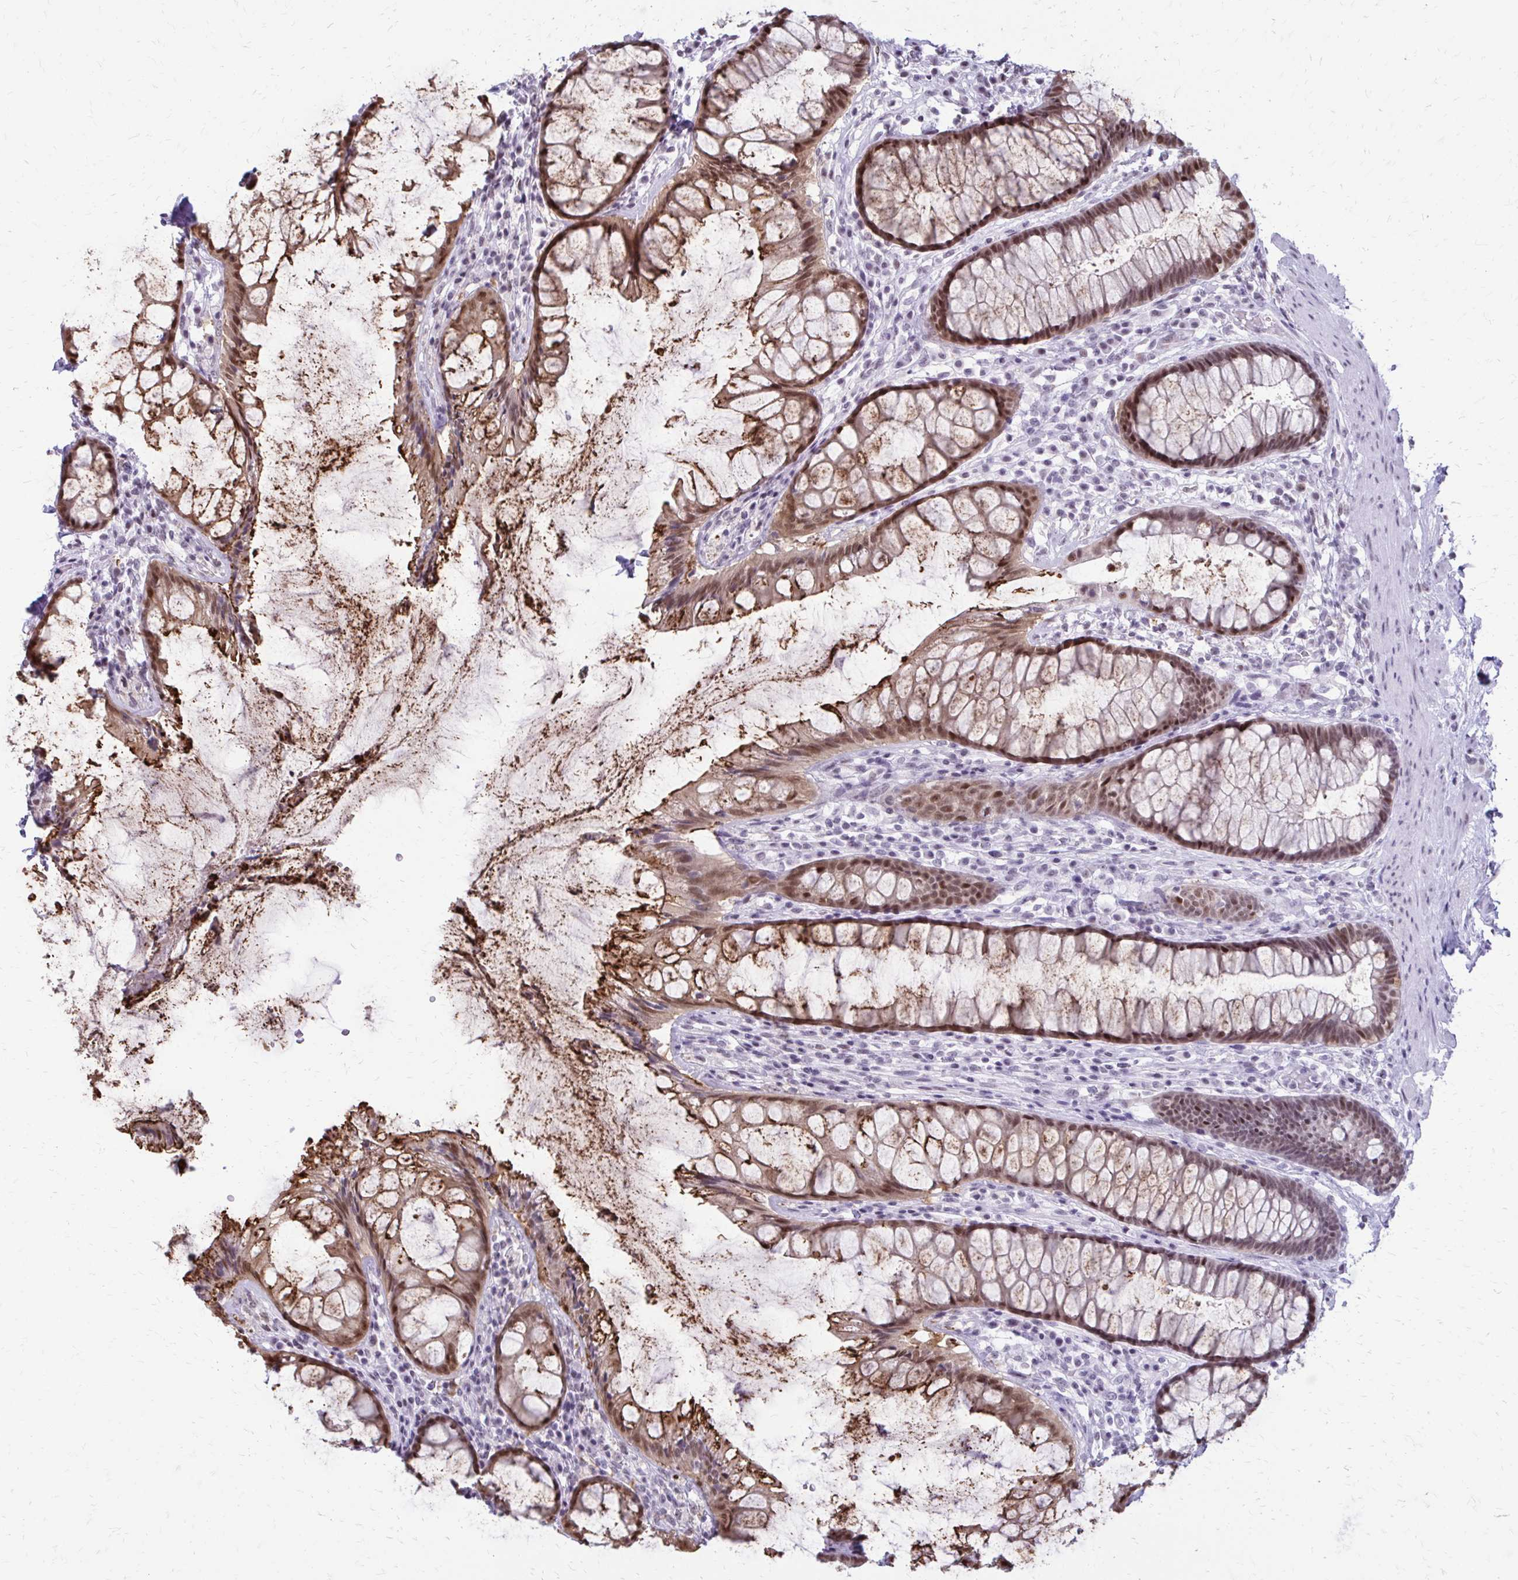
{"staining": {"intensity": "strong", "quantity": ">75%", "location": "cytoplasmic/membranous,nuclear"}, "tissue": "rectum", "cell_type": "Glandular cells", "image_type": "normal", "snomed": [{"axis": "morphology", "description": "Normal tissue, NOS"}, {"axis": "topography", "description": "Rectum"}], "caption": "Immunohistochemistry (IHC) staining of benign rectum, which demonstrates high levels of strong cytoplasmic/membranous,nuclear positivity in approximately >75% of glandular cells indicating strong cytoplasmic/membranous,nuclear protein expression. The staining was performed using DAB (brown) for protein detection and nuclei were counterstained in hematoxylin (blue).", "gene": "SS18", "patient": {"sex": "male", "age": 72}}